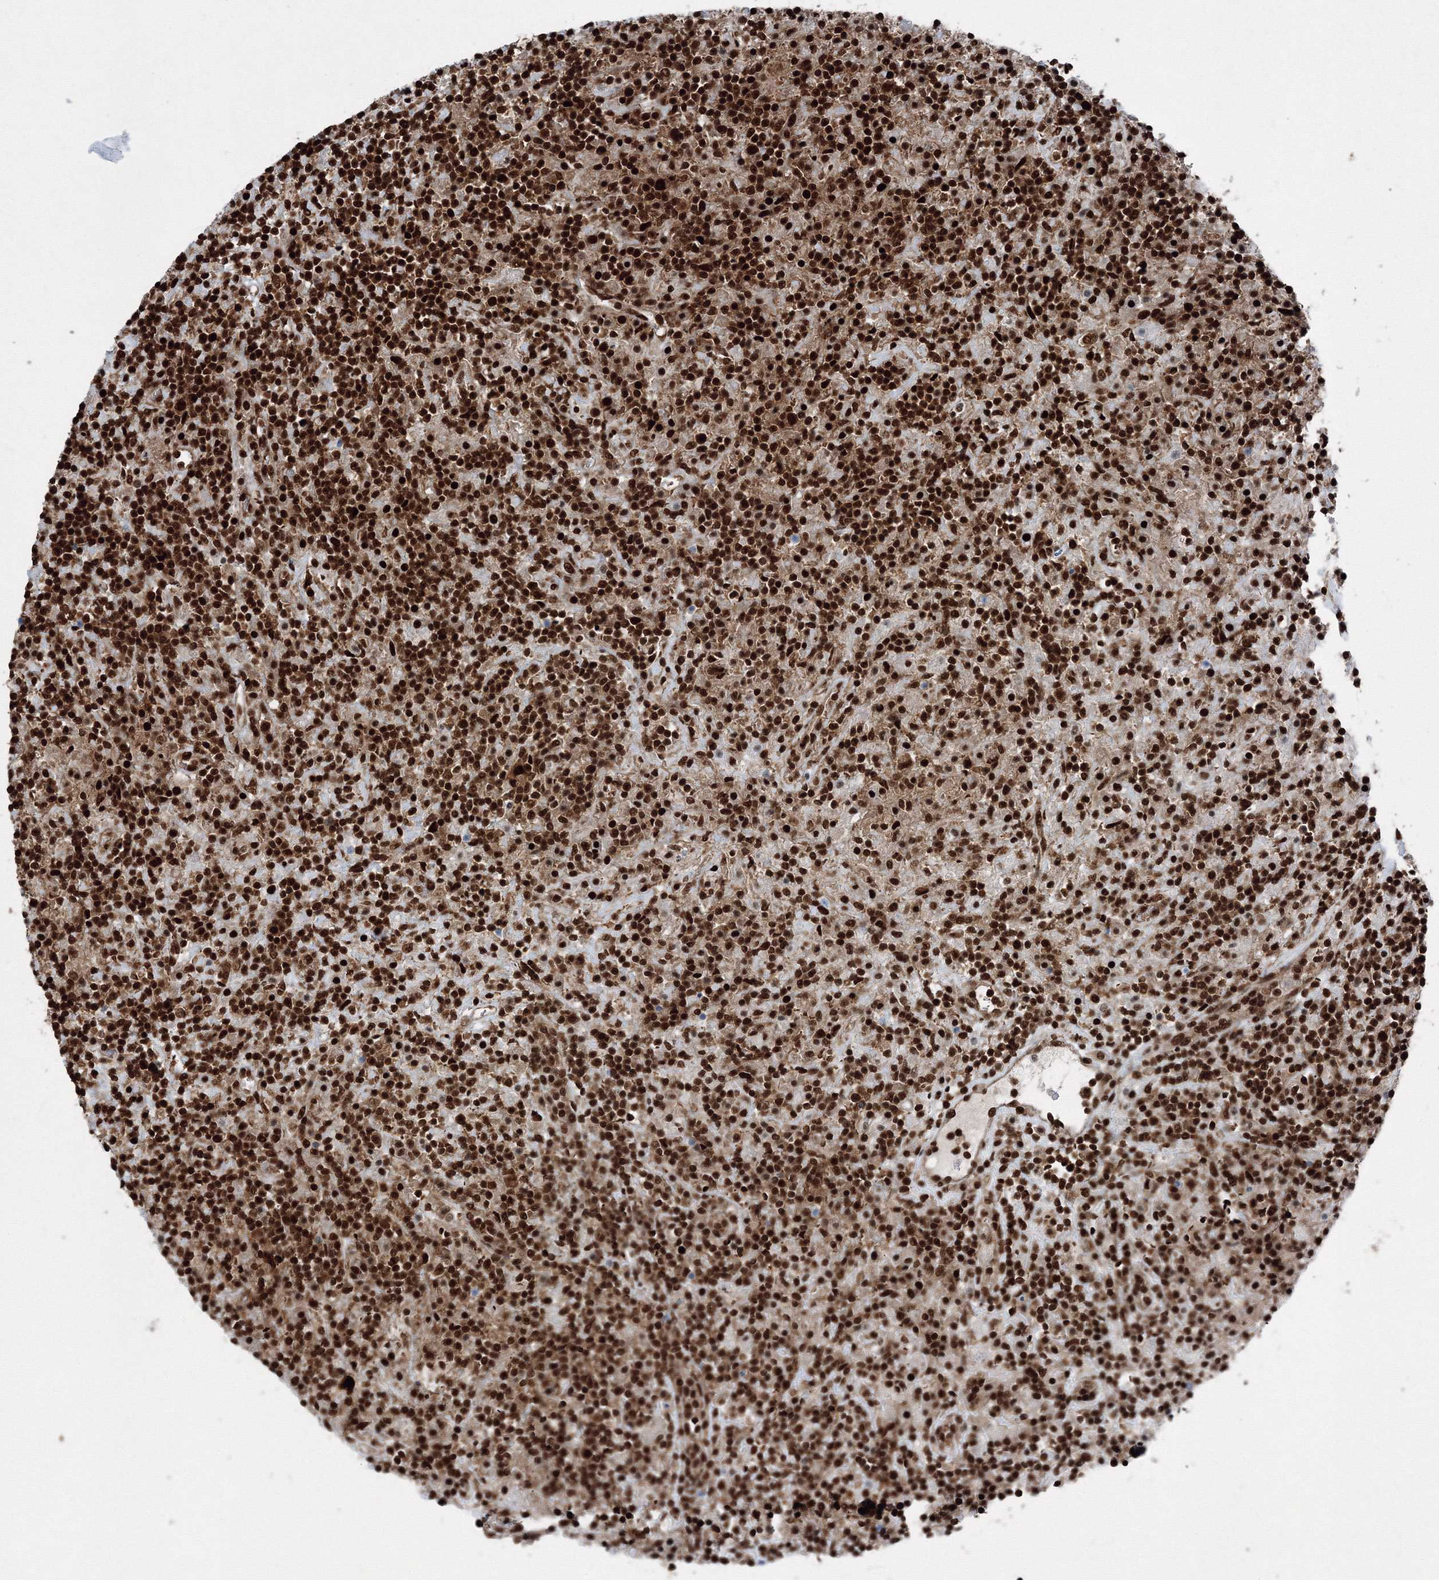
{"staining": {"intensity": "strong", "quantity": ">75%", "location": "nuclear"}, "tissue": "lymphoma", "cell_type": "Tumor cells", "image_type": "cancer", "snomed": [{"axis": "morphology", "description": "Hodgkin's disease, NOS"}, {"axis": "topography", "description": "Lymph node"}], "caption": "Immunohistochemical staining of lymphoma reveals strong nuclear protein positivity in about >75% of tumor cells.", "gene": "SNRPC", "patient": {"sex": "male", "age": 70}}